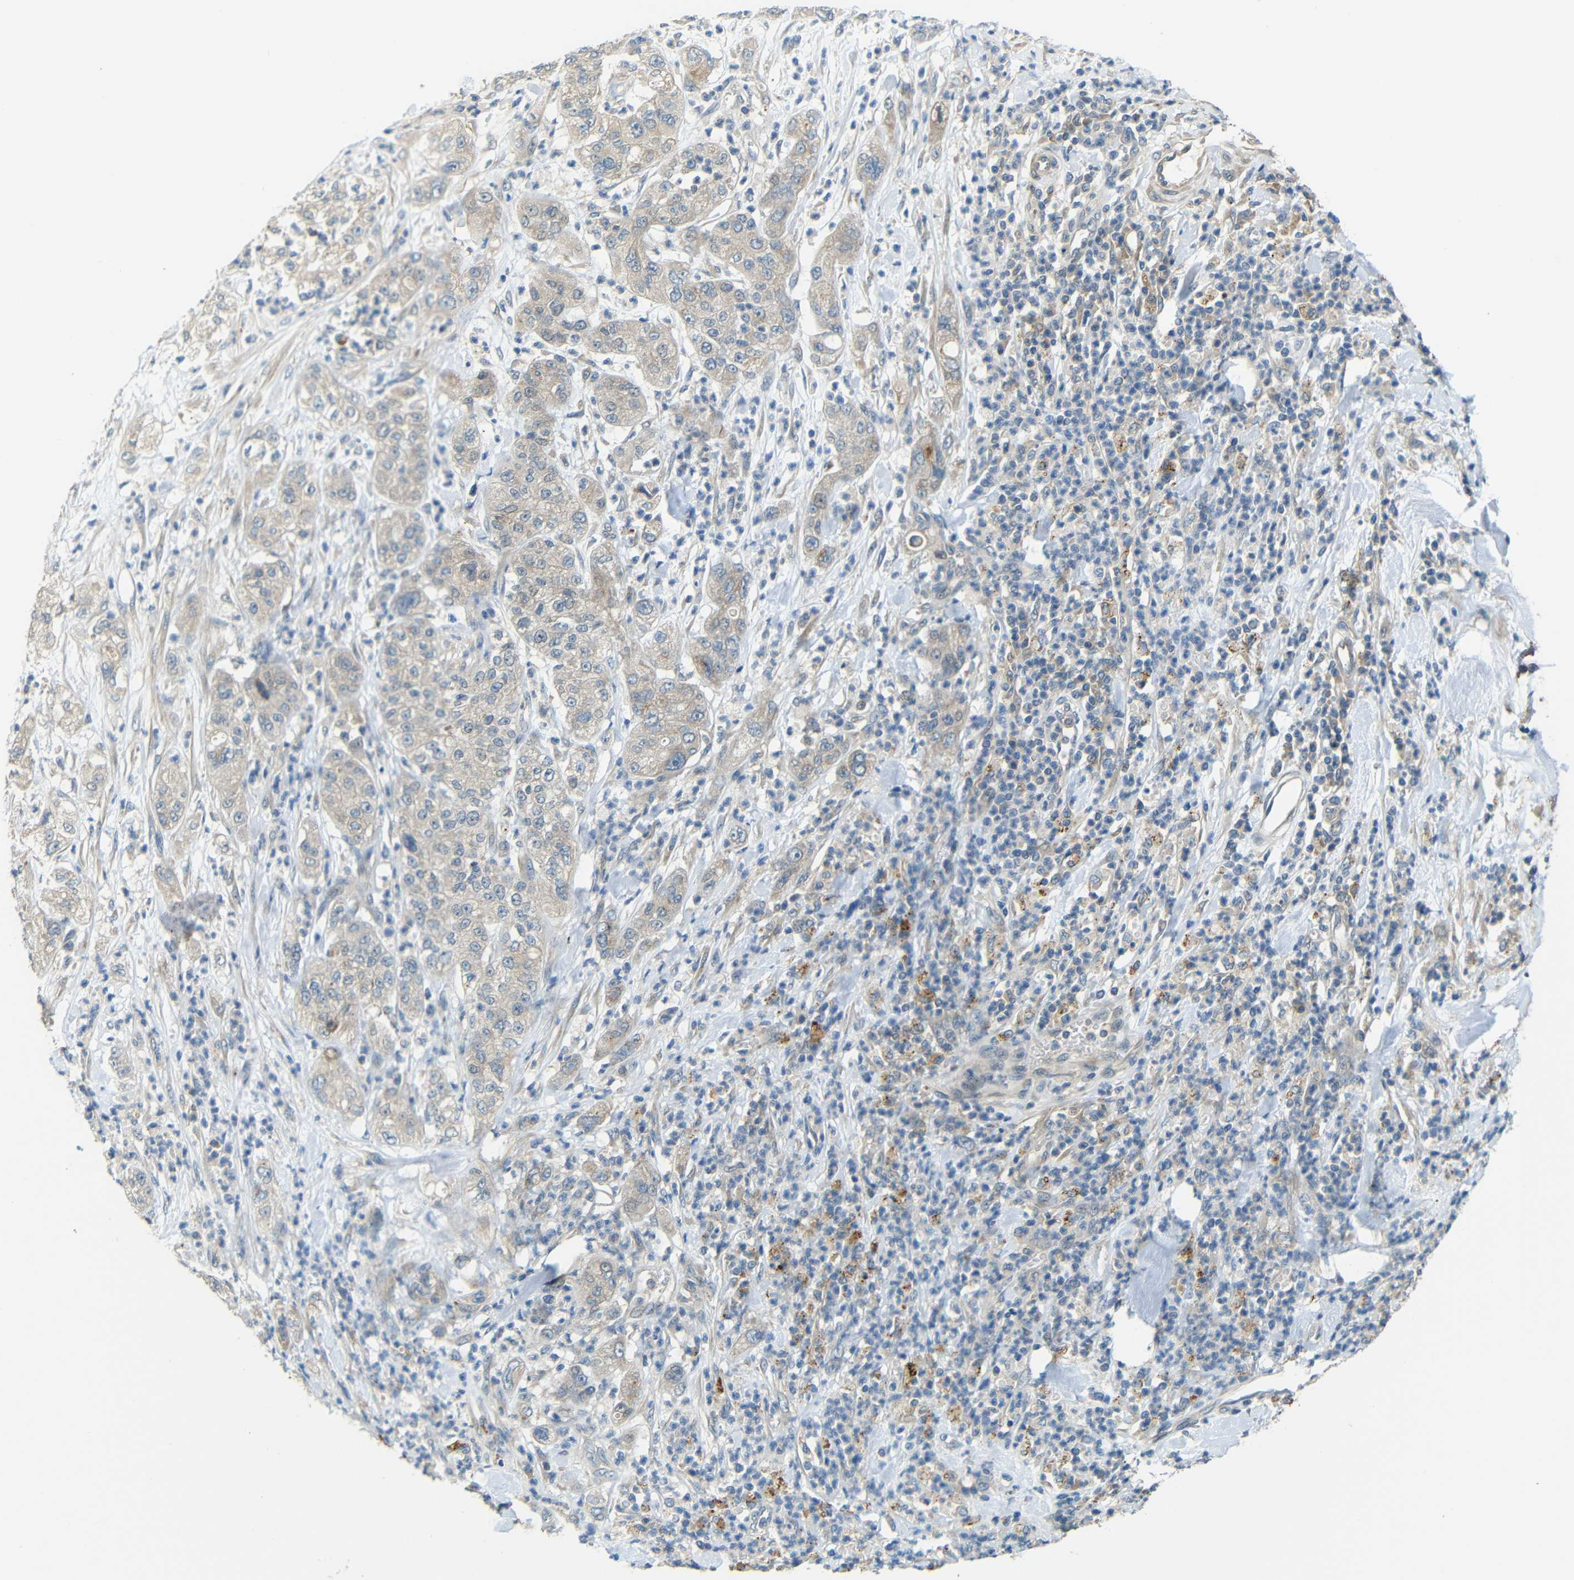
{"staining": {"intensity": "negative", "quantity": "none", "location": "none"}, "tissue": "pancreatic cancer", "cell_type": "Tumor cells", "image_type": "cancer", "snomed": [{"axis": "morphology", "description": "Adenocarcinoma, NOS"}, {"axis": "topography", "description": "Pancreas"}], "caption": "Immunohistochemistry (IHC) histopathology image of human pancreatic adenocarcinoma stained for a protein (brown), which displays no staining in tumor cells. Nuclei are stained in blue.", "gene": "FNDC3A", "patient": {"sex": "female", "age": 78}}